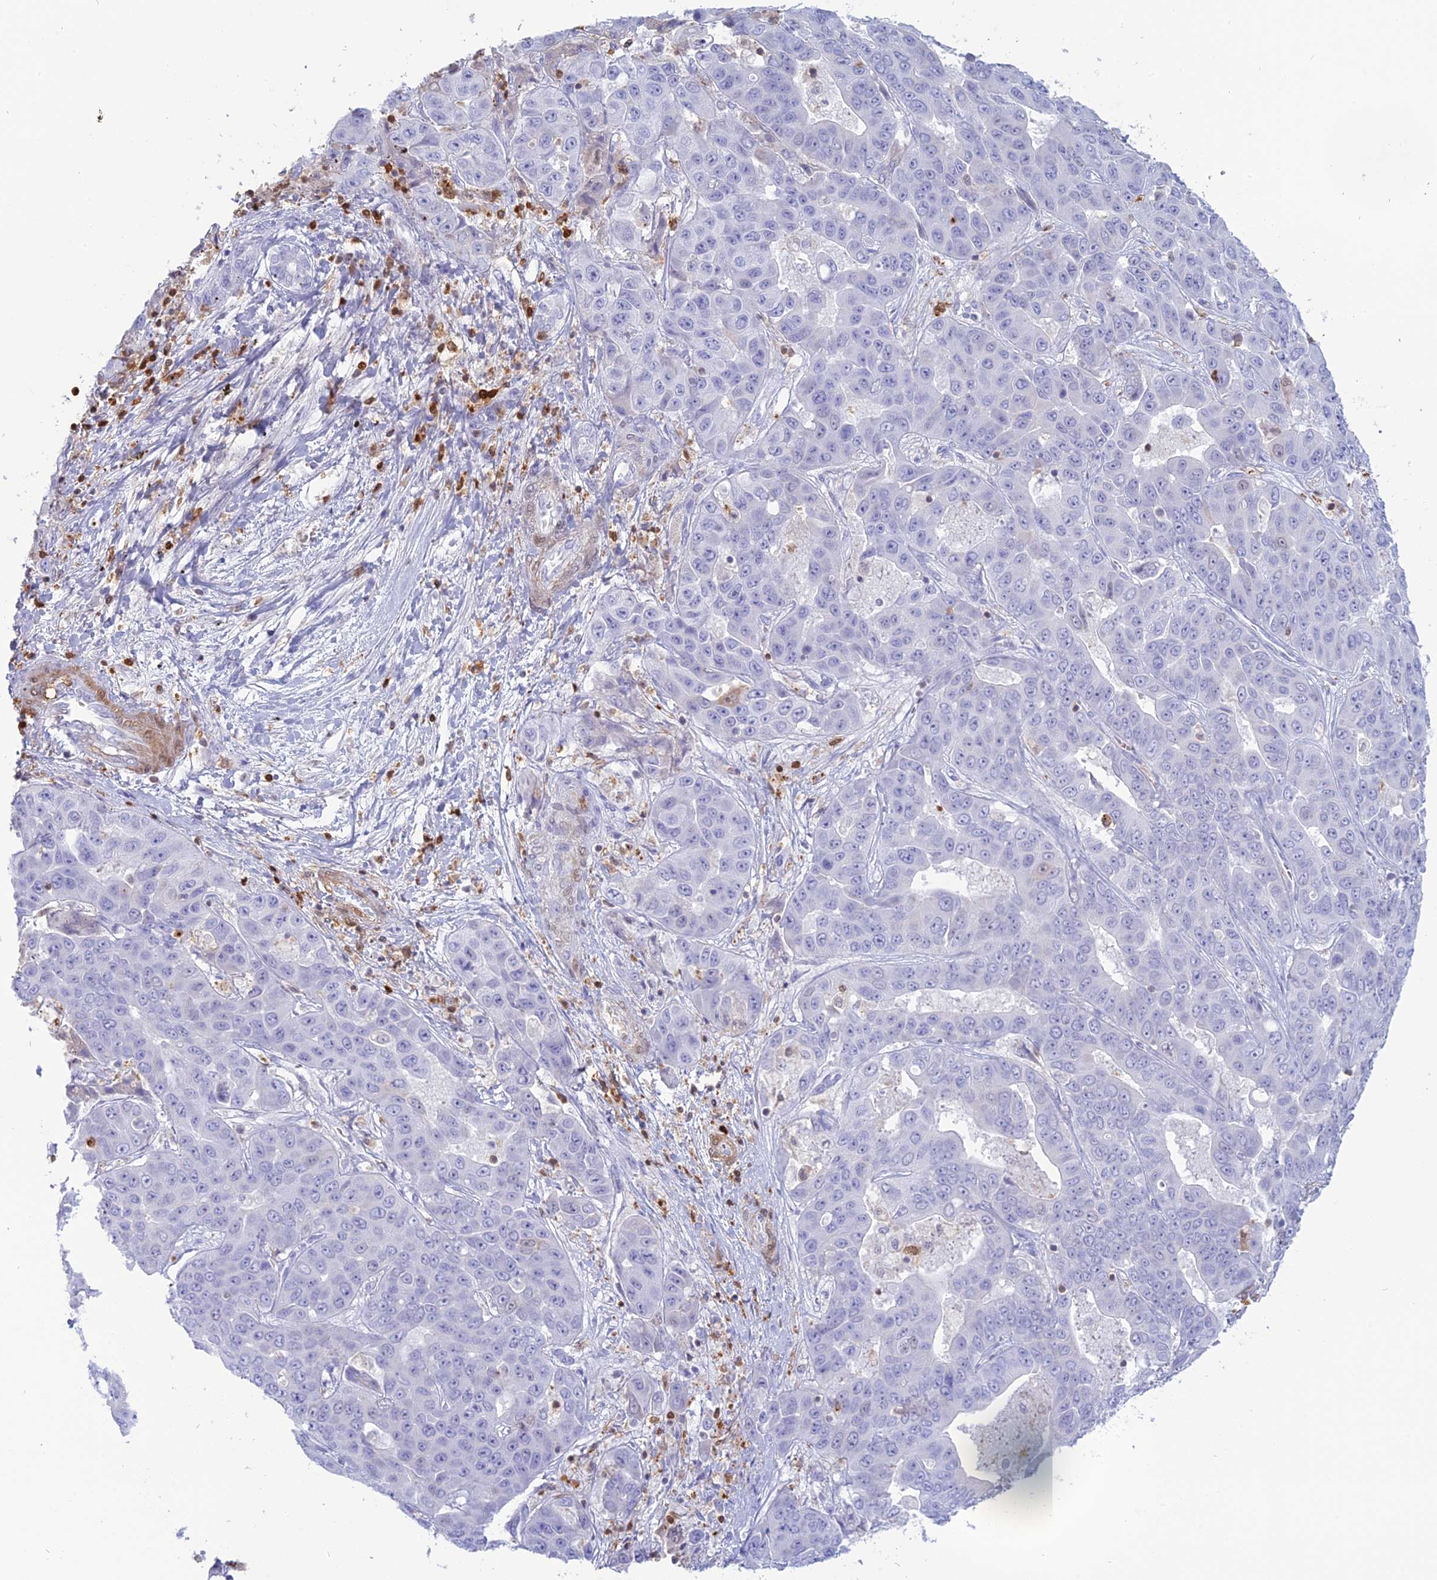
{"staining": {"intensity": "negative", "quantity": "none", "location": "none"}, "tissue": "liver cancer", "cell_type": "Tumor cells", "image_type": "cancer", "snomed": [{"axis": "morphology", "description": "Cholangiocarcinoma"}, {"axis": "topography", "description": "Liver"}], "caption": "Liver cholangiocarcinoma was stained to show a protein in brown. There is no significant staining in tumor cells. (DAB (3,3'-diaminobenzidine) IHC visualized using brightfield microscopy, high magnification).", "gene": "PGBD4", "patient": {"sex": "female", "age": 52}}